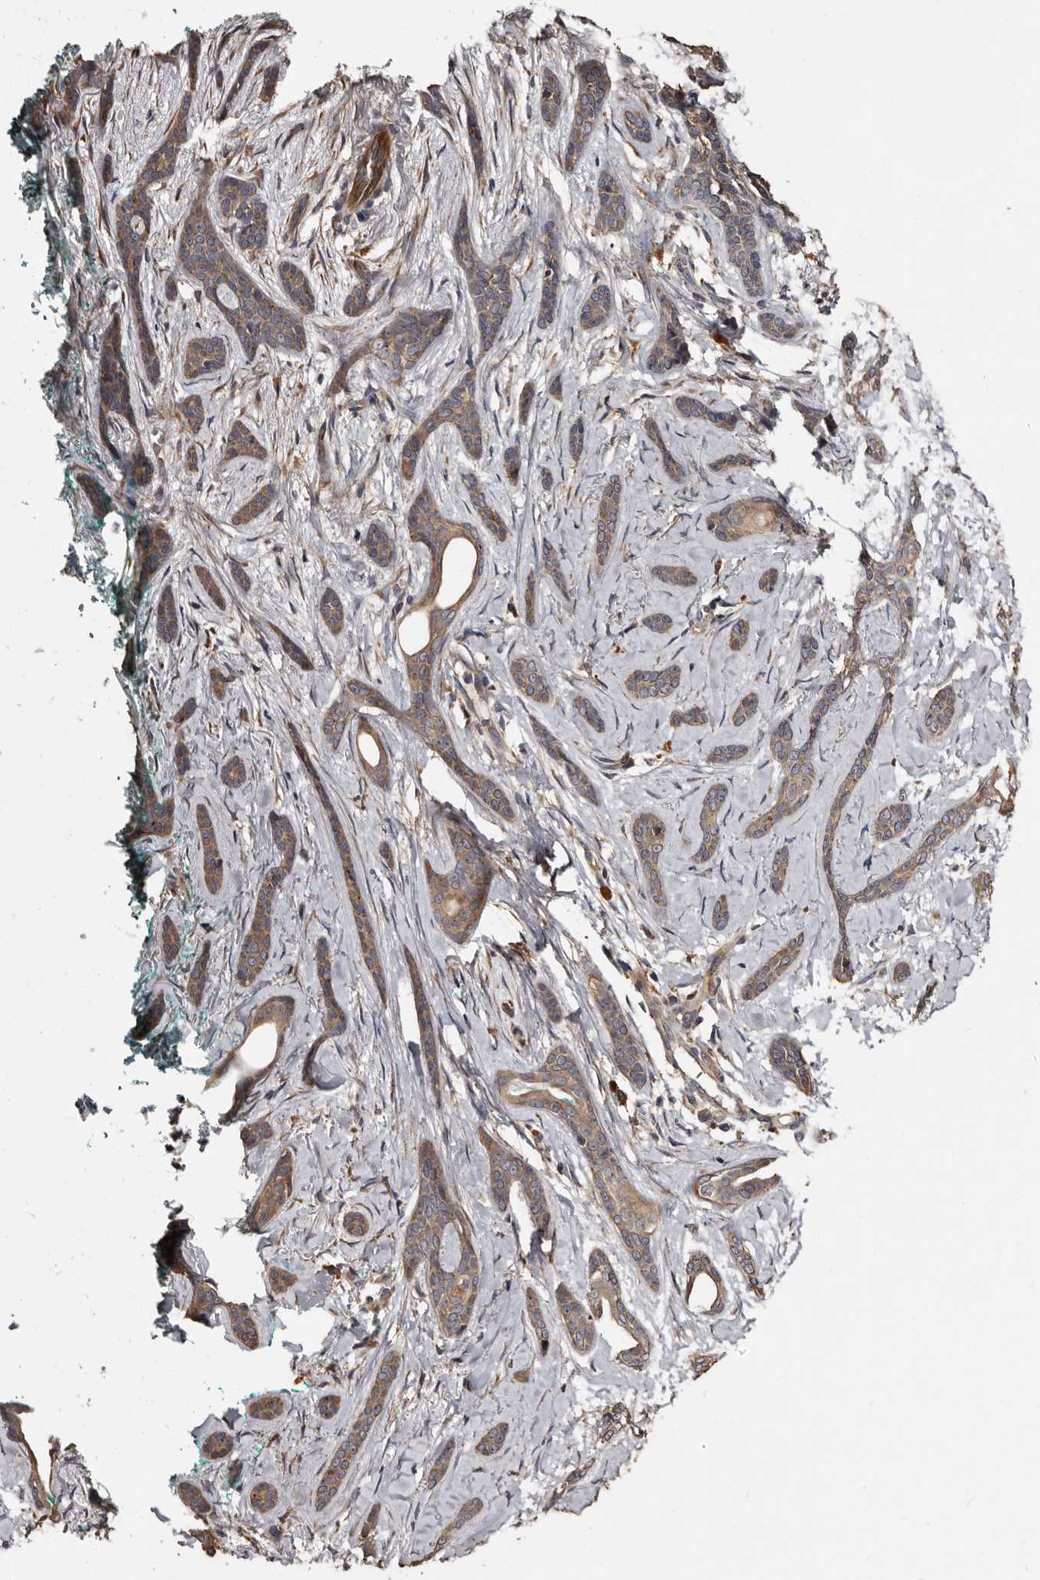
{"staining": {"intensity": "moderate", "quantity": ">75%", "location": "cytoplasmic/membranous"}, "tissue": "skin cancer", "cell_type": "Tumor cells", "image_type": "cancer", "snomed": [{"axis": "morphology", "description": "Basal cell carcinoma"}, {"axis": "morphology", "description": "Adnexal tumor, benign"}, {"axis": "topography", "description": "Skin"}], "caption": "Immunohistochemical staining of skin basal cell carcinoma reveals moderate cytoplasmic/membranous protein positivity in approximately >75% of tumor cells. Using DAB (3,3'-diaminobenzidine) (brown) and hematoxylin (blue) stains, captured at high magnification using brightfield microscopy.", "gene": "TBC1D22B", "patient": {"sex": "female", "age": 42}}